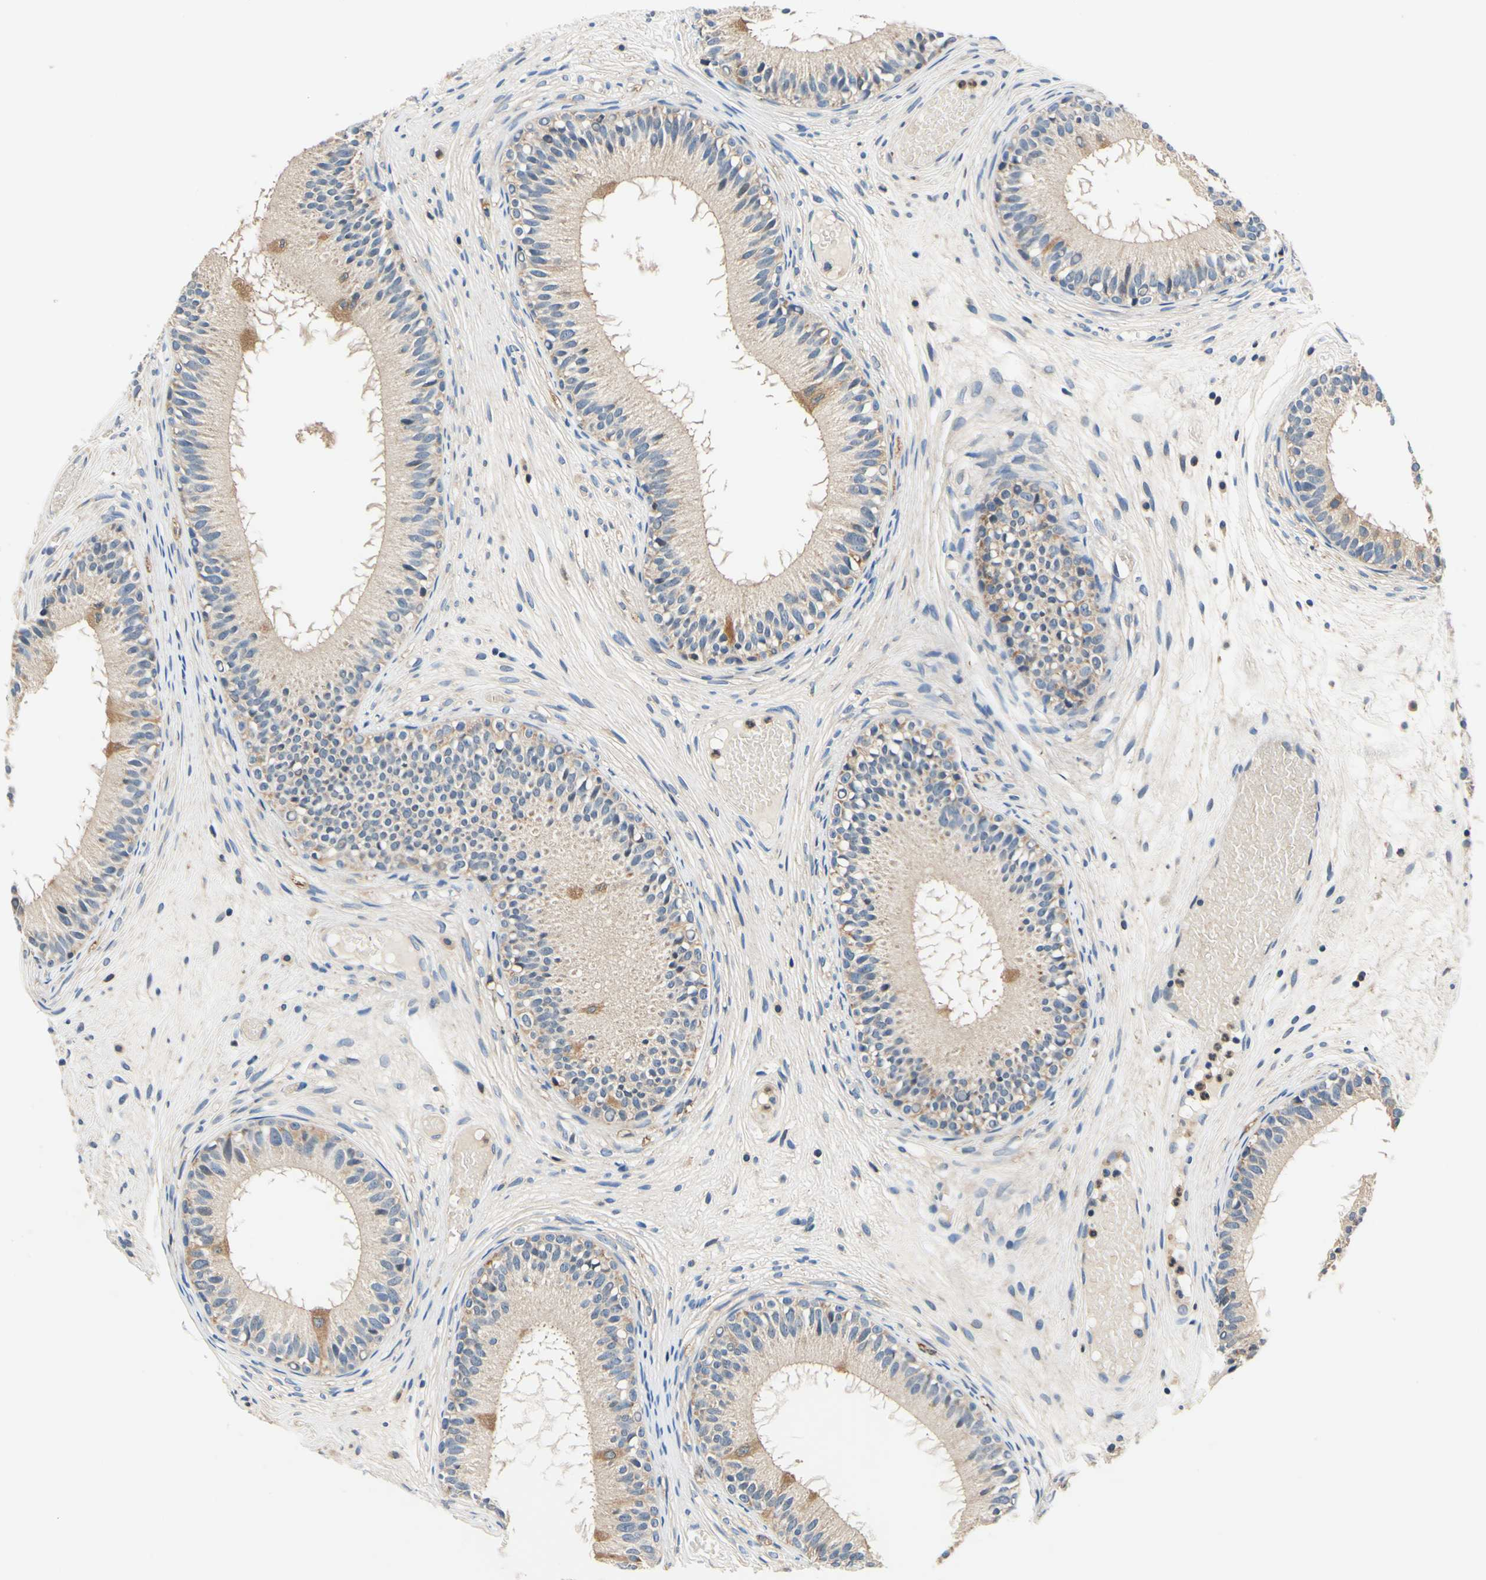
{"staining": {"intensity": "weak", "quantity": ">75%", "location": "cytoplasmic/membranous"}, "tissue": "epididymis", "cell_type": "Glandular cells", "image_type": "normal", "snomed": [{"axis": "morphology", "description": "Normal tissue, NOS"}, {"axis": "morphology", "description": "Atrophy, NOS"}, {"axis": "topography", "description": "Testis"}, {"axis": "topography", "description": "Epididymis"}], "caption": "Brown immunohistochemical staining in benign human epididymis exhibits weak cytoplasmic/membranous staining in approximately >75% of glandular cells. The staining is performed using DAB brown chromogen to label protein expression. The nuclei are counter-stained blue using hematoxylin.", "gene": "PLA2G4A", "patient": {"sex": "male", "age": 18}}